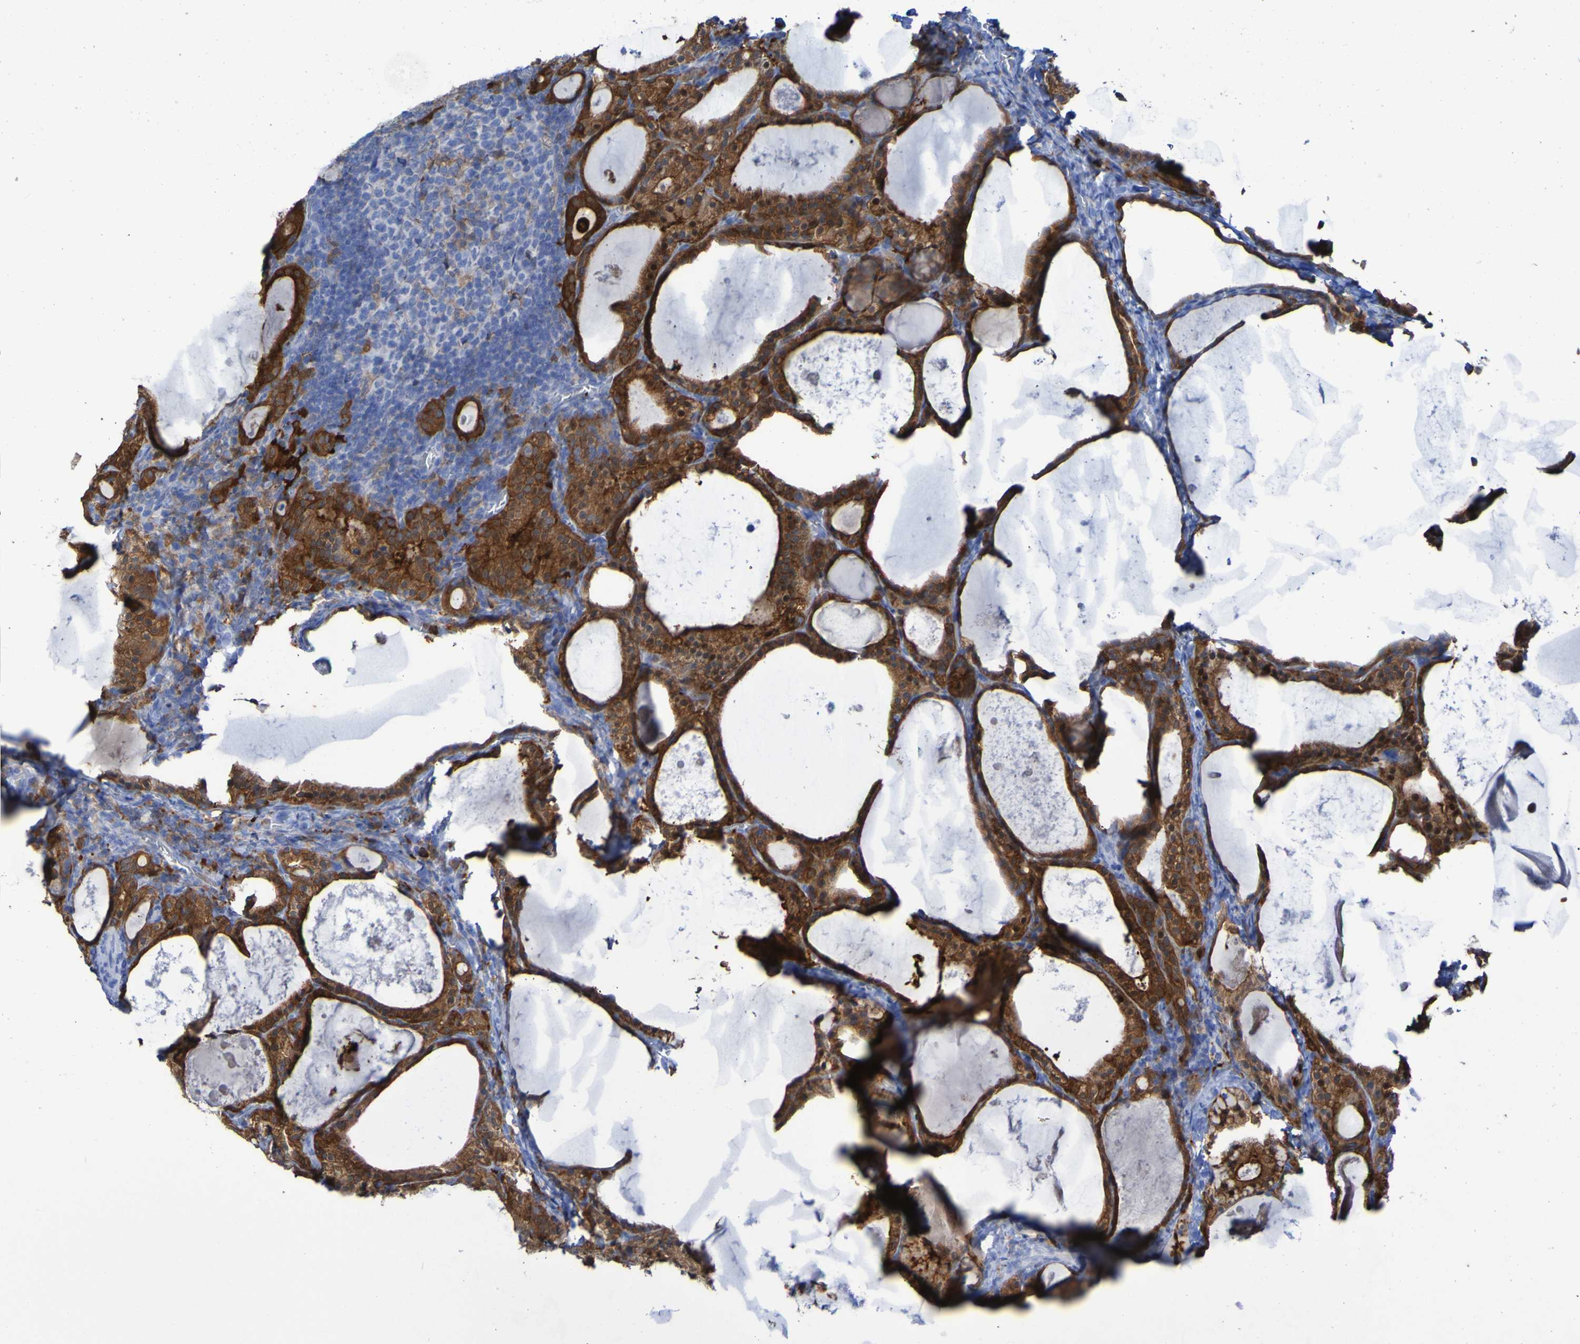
{"staining": {"intensity": "moderate", "quantity": ">75%", "location": "cytoplasmic/membranous"}, "tissue": "thyroid cancer", "cell_type": "Tumor cells", "image_type": "cancer", "snomed": [{"axis": "morphology", "description": "Papillary adenocarcinoma, NOS"}, {"axis": "topography", "description": "Thyroid gland"}], "caption": "A photomicrograph of thyroid cancer stained for a protein shows moderate cytoplasmic/membranous brown staining in tumor cells.", "gene": "MPPE1", "patient": {"sex": "female", "age": 42}}